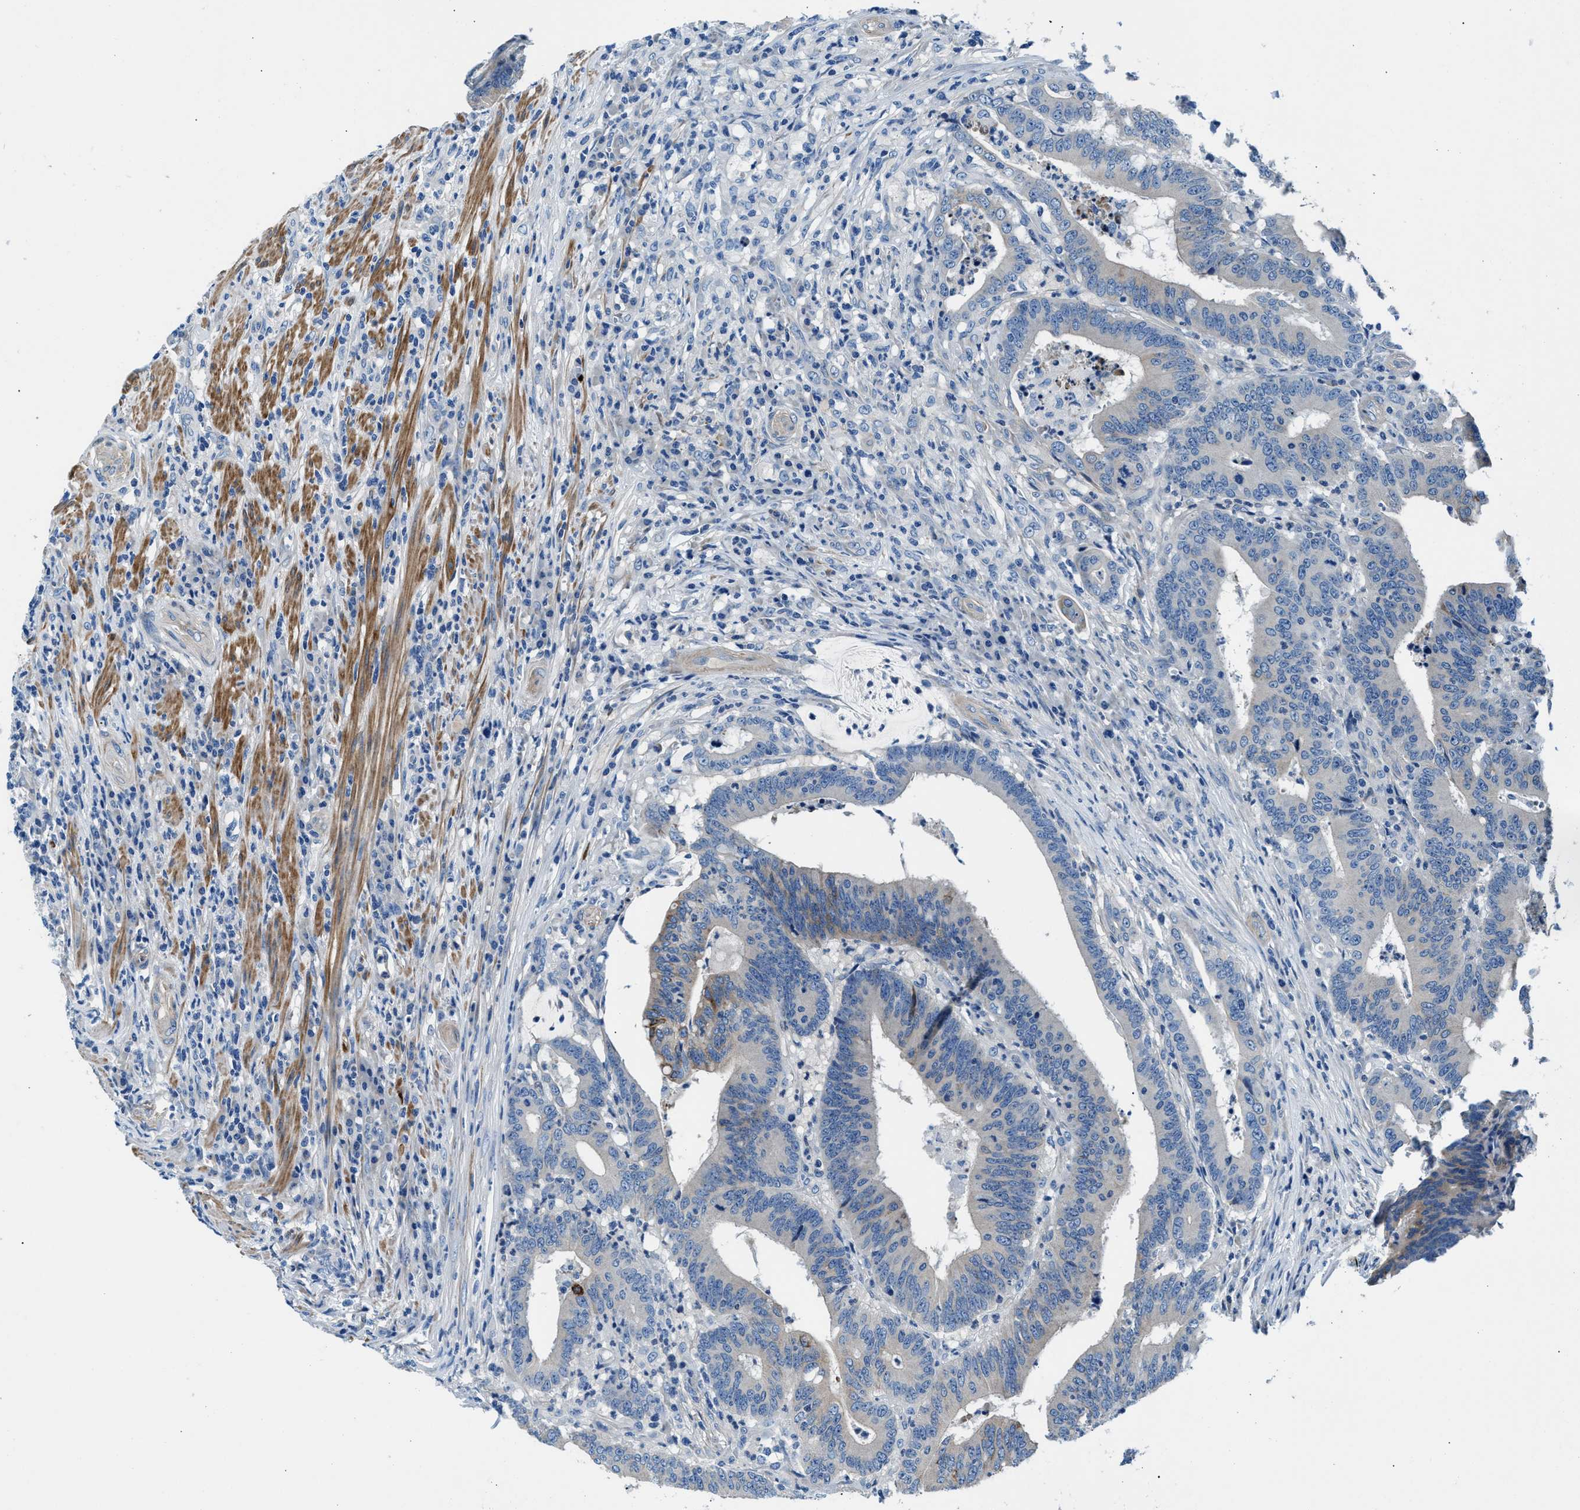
{"staining": {"intensity": "weak", "quantity": "<25%", "location": "cytoplasmic/membranous"}, "tissue": "colorectal cancer", "cell_type": "Tumor cells", "image_type": "cancer", "snomed": [{"axis": "morphology", "description": "Adenocarcinoma, NOS"}, {"axis": "topography", "description": "Colon"}], "caption": "The micrograph reveals no significant expression in tumor cells of colorectal cancer.", "gene": "CDRT4", "patient": {"sex": "female", "age": 66}}